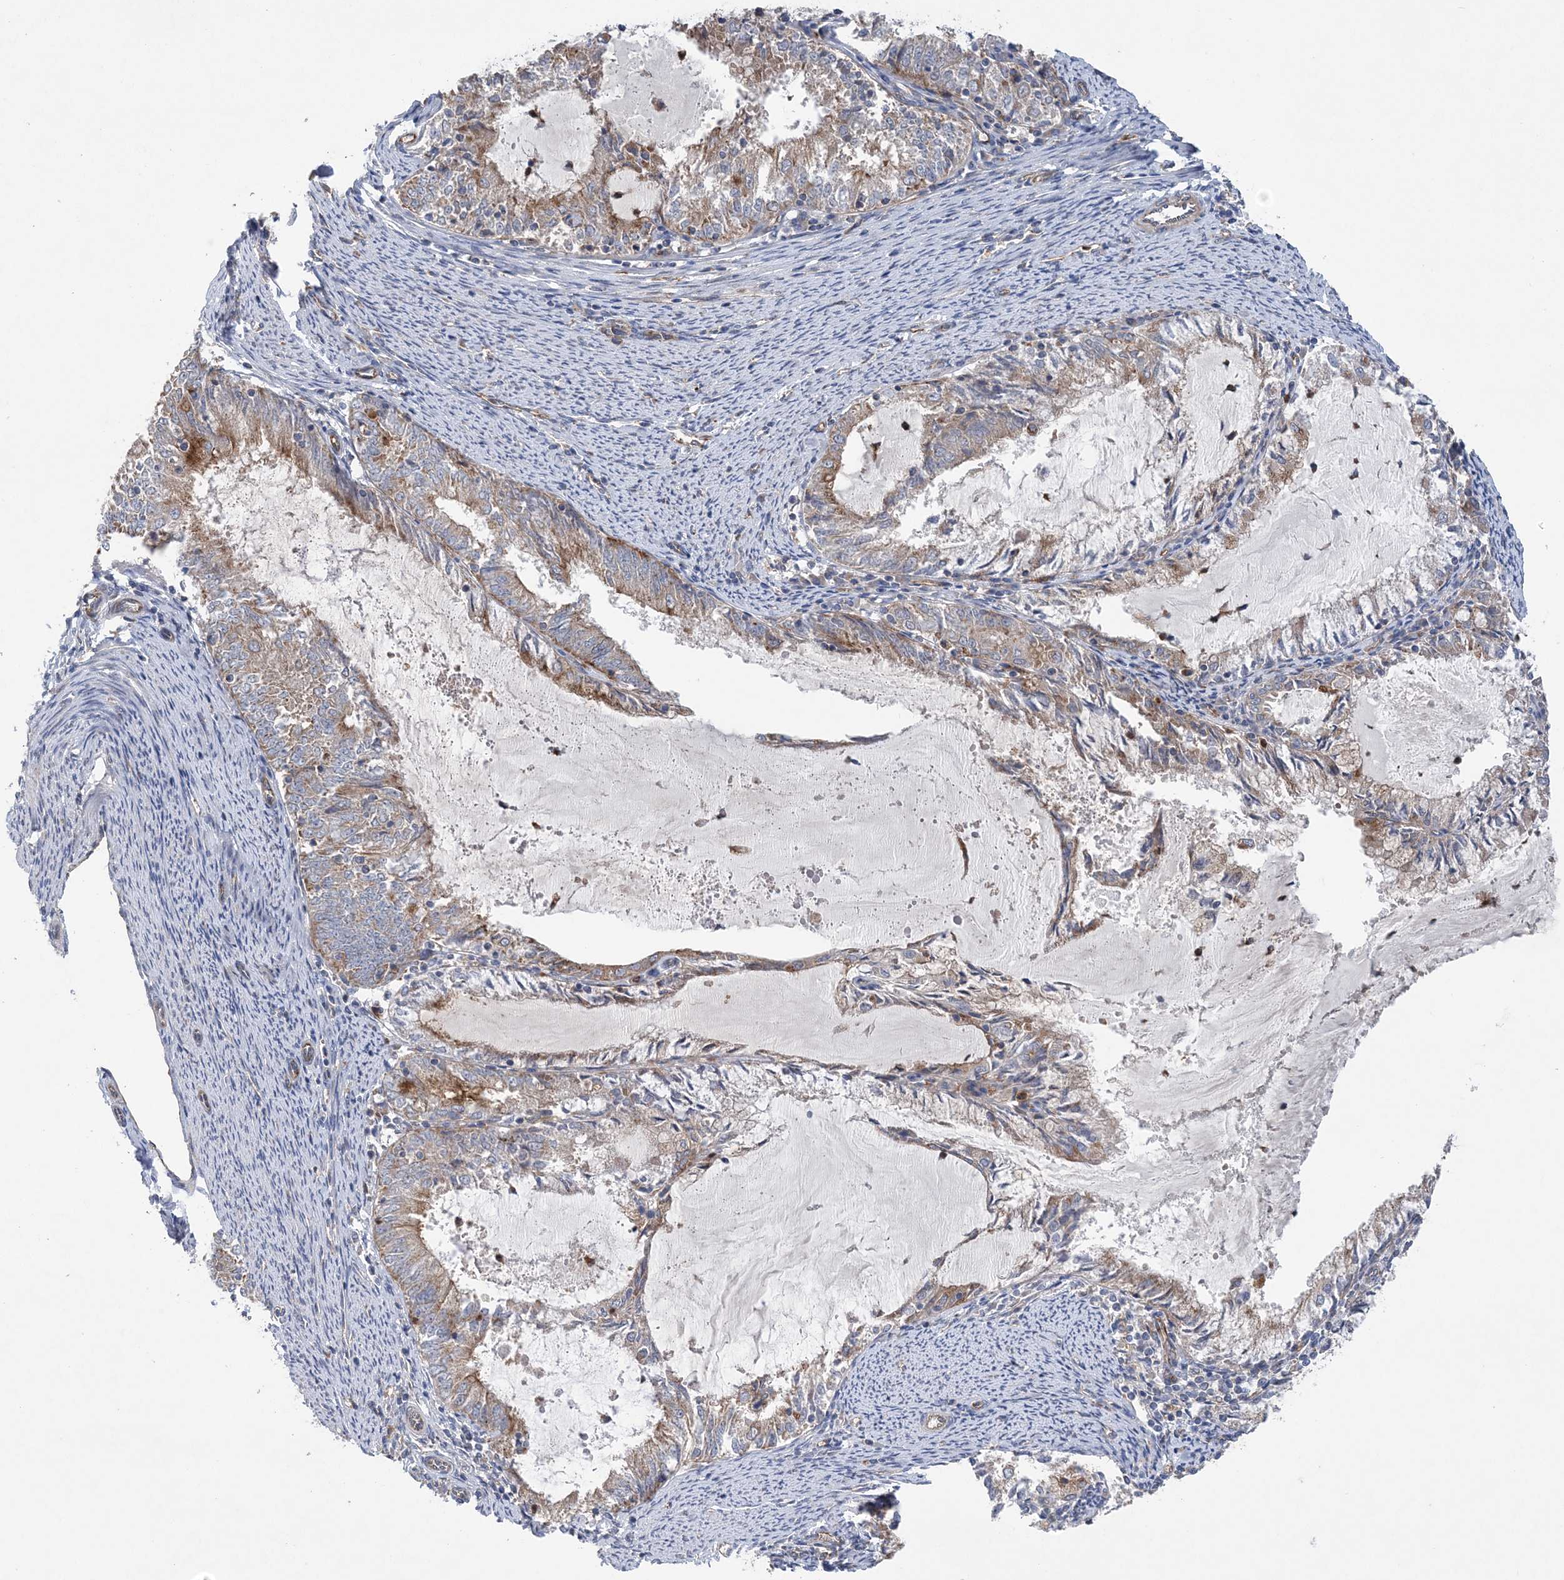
{"staining": {"intensity": "moderate", "quantity": "<25%", "location": "cytoplasmic/membranous"}, "tissue": "endometrial cancer", "cell_type": "Tumor cells", "image_type": "cancer", "snomed": [{"axis": "morphology", "description": "Adenocarcinoma, NOS"}, {"axis": "topography", "description": "Endometrium"}], "caption": "Human endometrial cancer (adenocarcinoma) stained with a brown dye reveals moderate cytoplasmic/membranous positive expression in about <25% of tumor cells.", "gene": "PTTG1IP", "patient": {"sex": "female", "age": 57}}